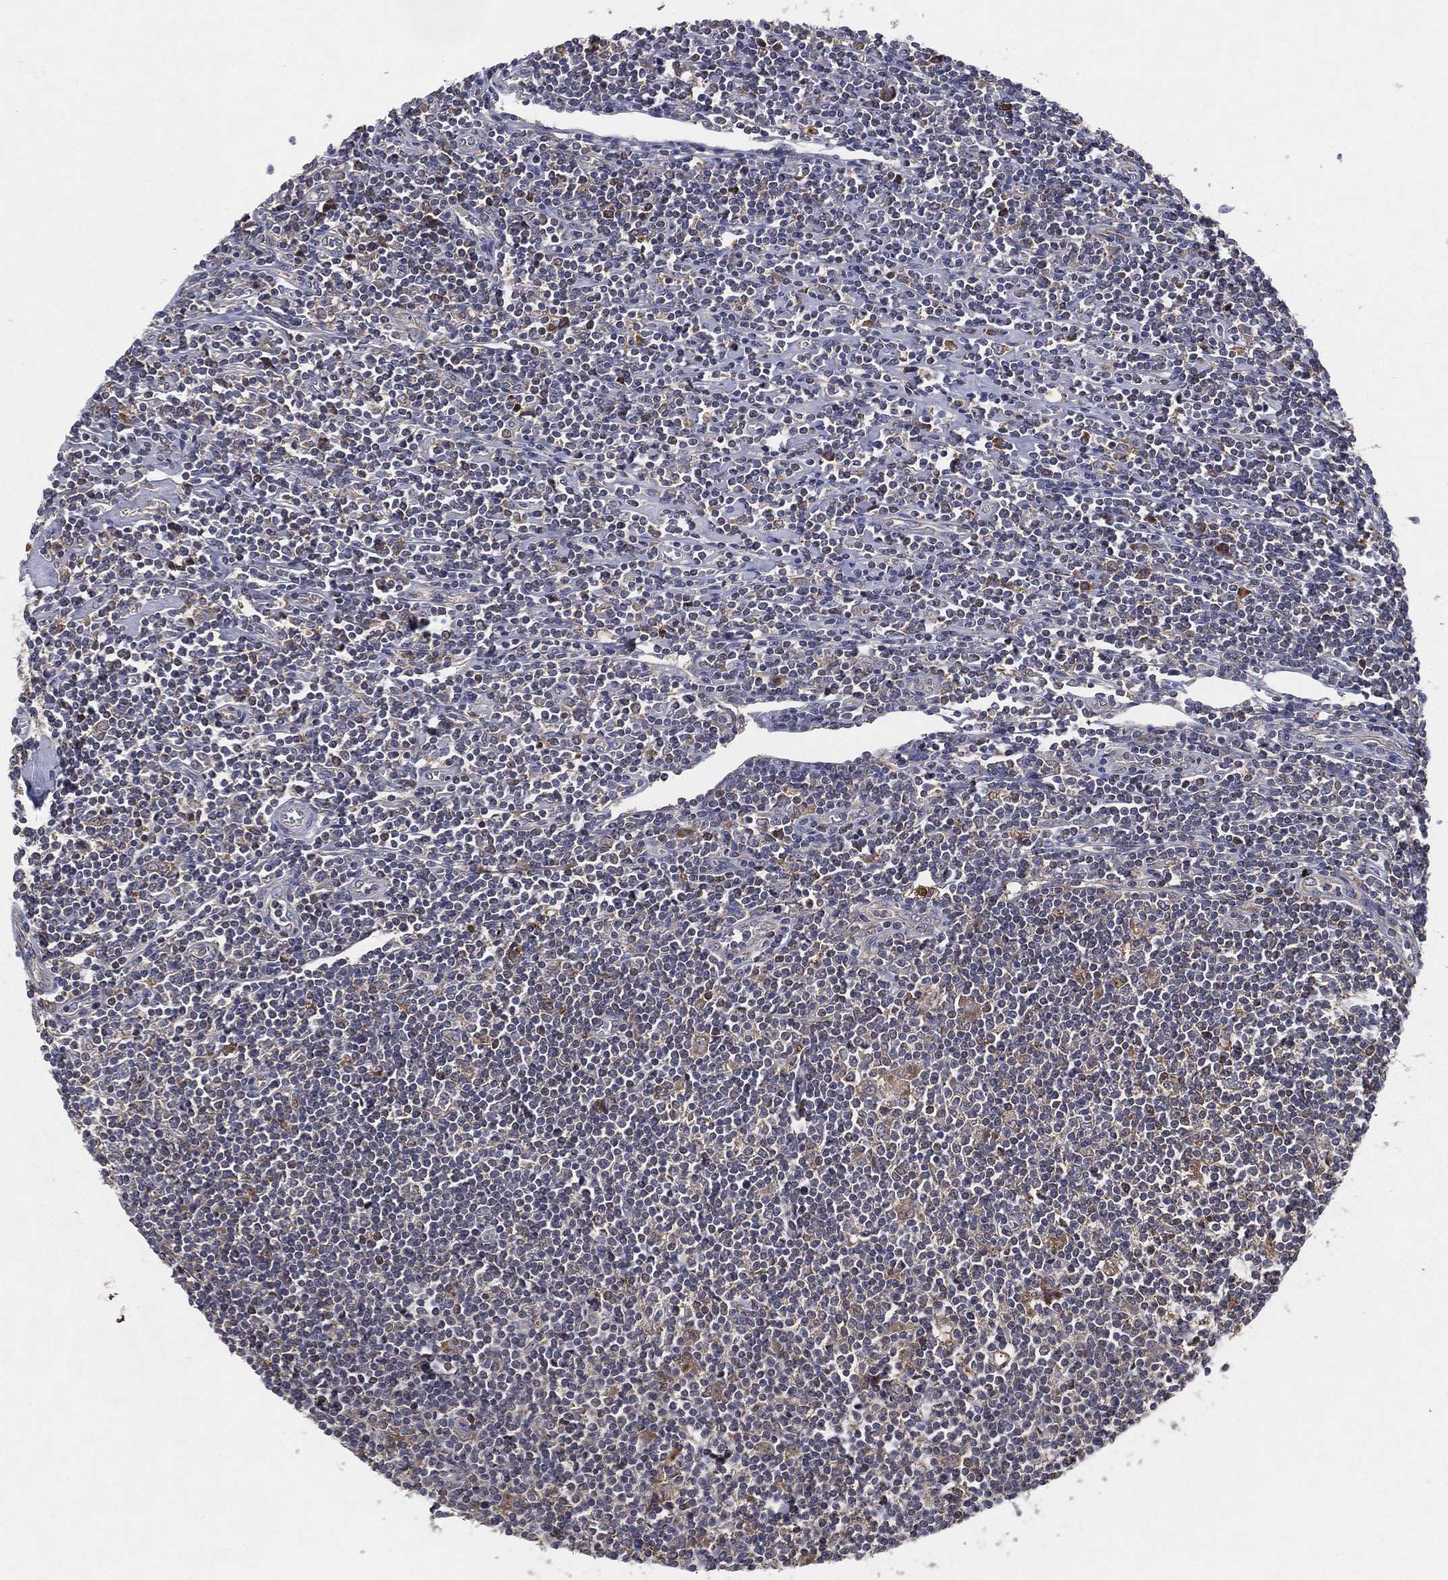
{"staining": {"intensity": "weak", "quantity": "<25%", "location": "cytoplasmic/membranous"}, "tissue": "lymphoma", "cell_type": "Tumor cells", "image_type": "cancer", "snomed": [{"axis": "morphology", "description": "Hodgkin's disease, NOS"}, {"axis": "topography", "description": "Lymph node"}], "caption": "High magnification brightfield microscopy of Hodgkin's disease stained with DAB (3,3'-diaminobenzidine) (brown) and counterstained with hematoxylin (blue): tumor cells show no significant expression. Brightfield microscopy of IHC stained with DAB (brown) and hematoxylin (blue), captured at high magnification.", "gene": "MT-ND1", "patient": {"sex": "male", "age": 40}}